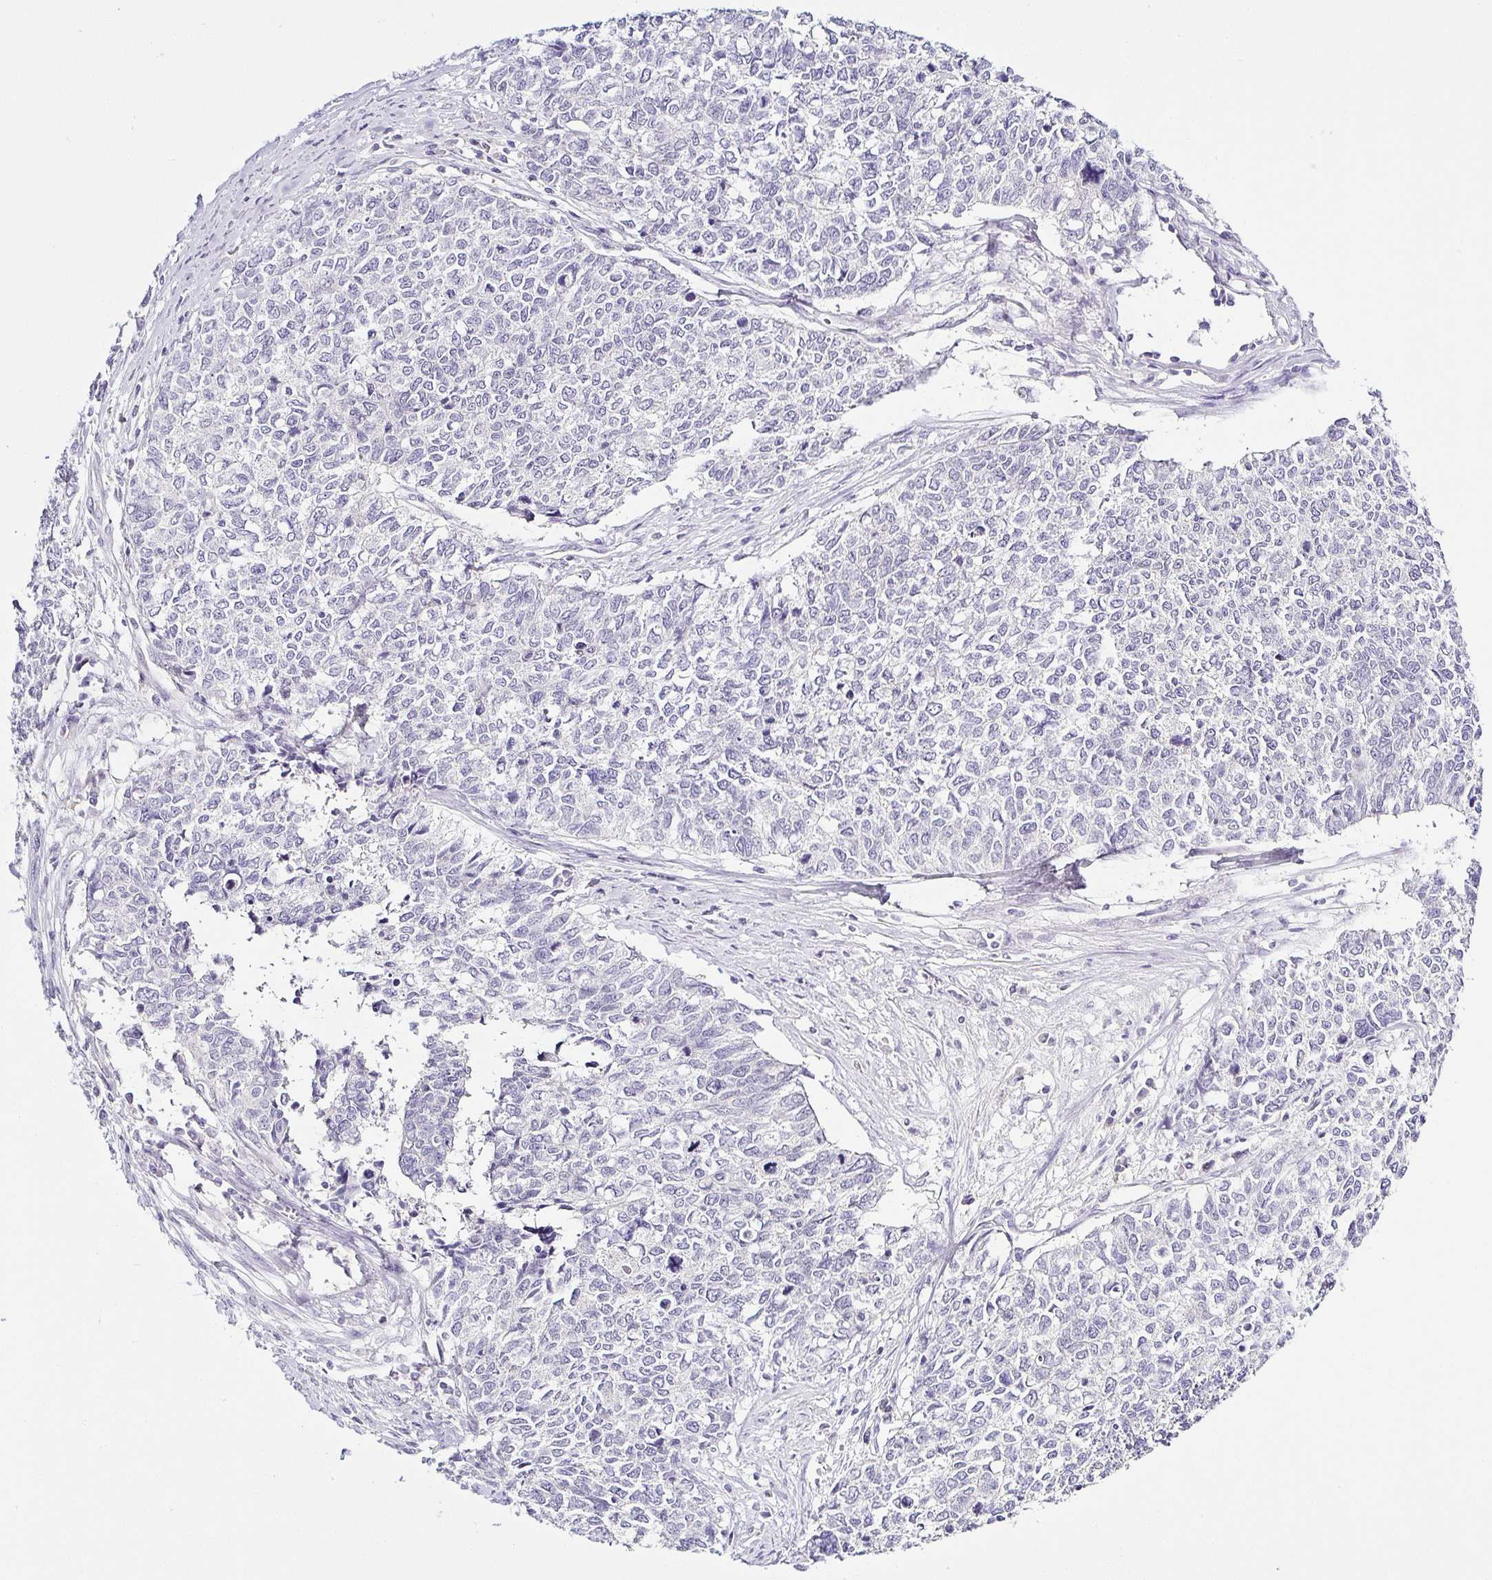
{"staining": {"intensity": "negative", "quantity": "none", "location": "none"}, "tissue": "cervical cancer", "cell_type": "Tumor cells", "image_type": "cancer", "snomed": [{"axis": "morphology", "description": "Adenocarcinoma, NOS"}, {"axis": "topography", "description": "Cervix"}], "caption": "Cervical cancer (adenocarcinoma) was stained to show a protein in brown. There is no significant staining in tumor cells.", "gene": "SERPINB3", "patient": {"sex": "female", "age": 63}}